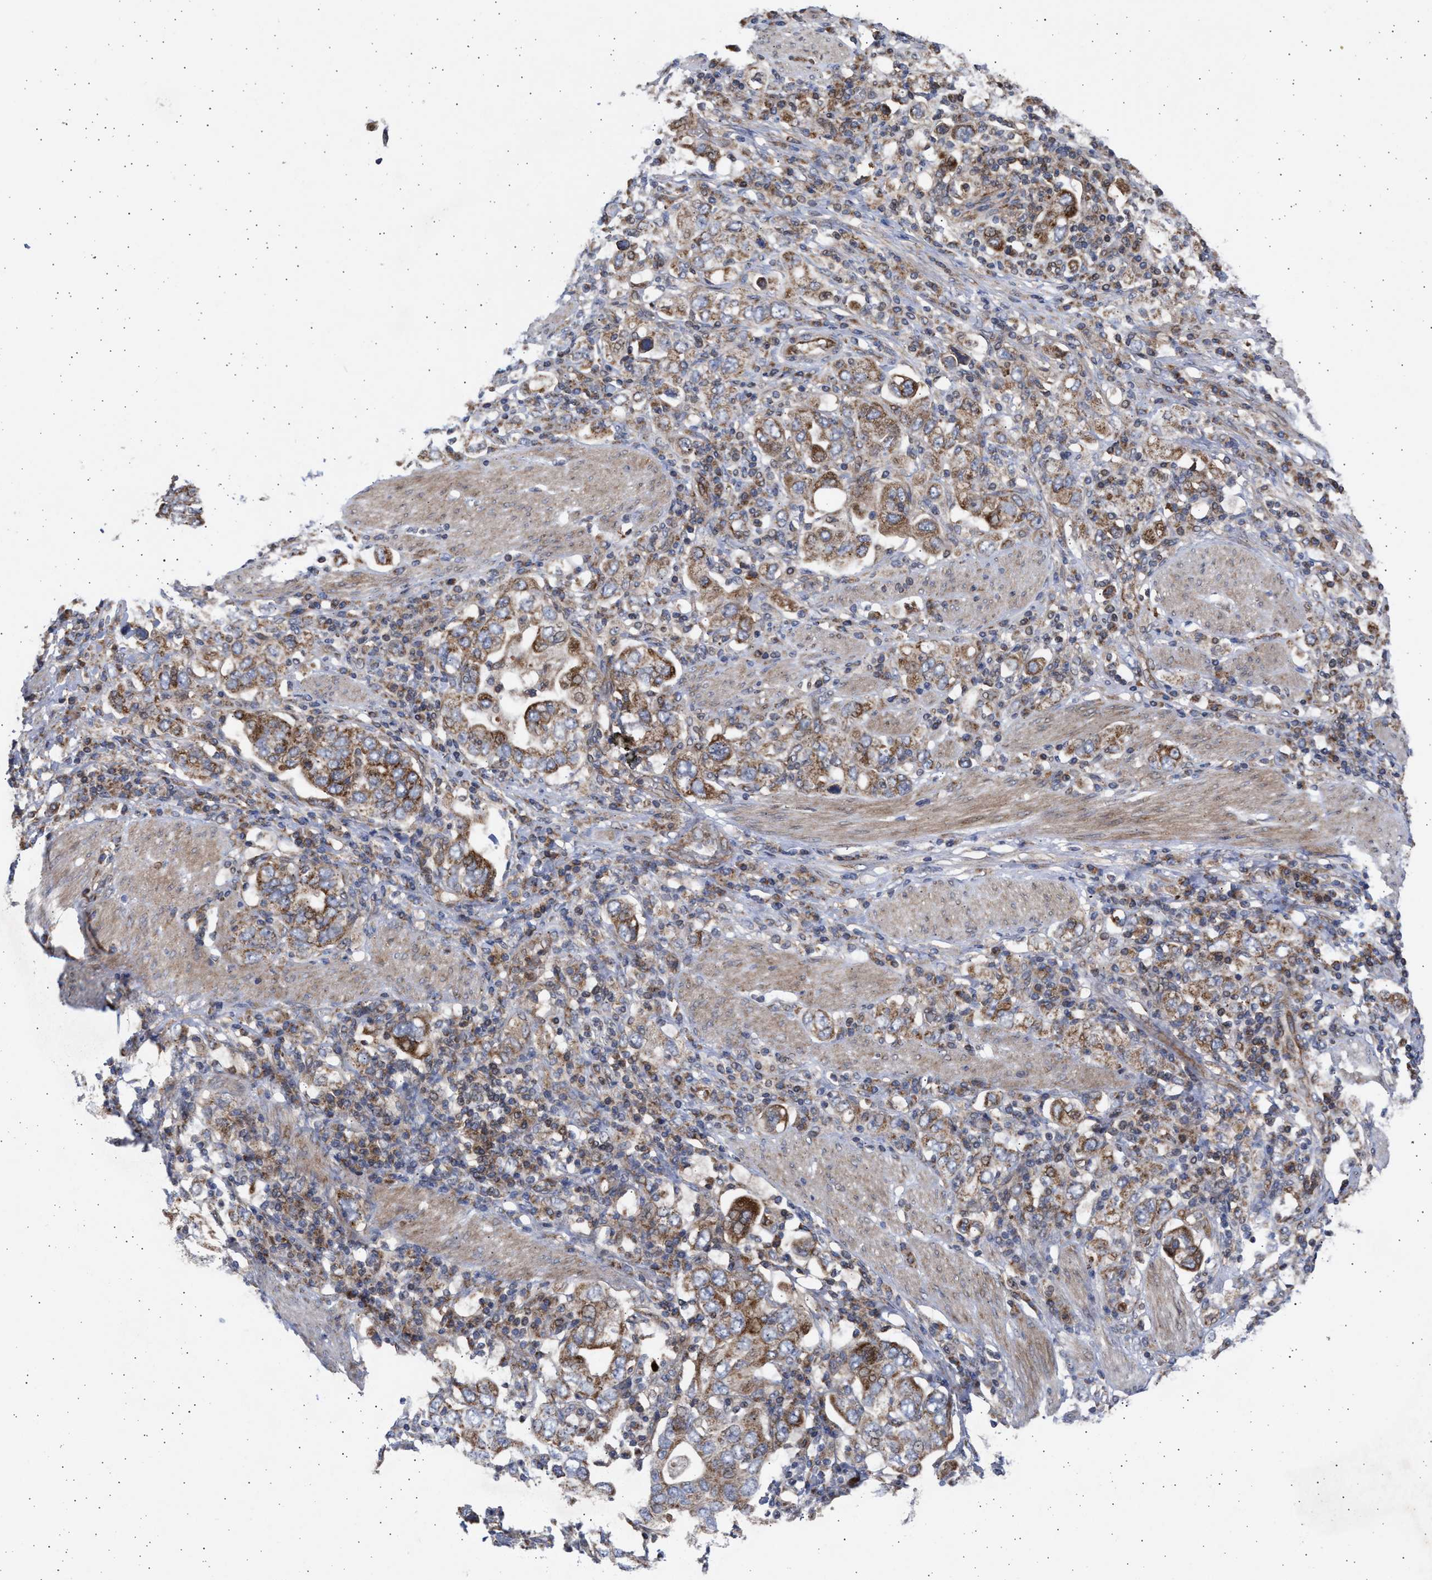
{"staining": {"intensity": "strong", "quantity": "25%-75%", "location": "cytoplasmic/membranous"}, "tissue": "stomach cancer", "cell_type": "Tumor cells", "image_type": "cancer", "snomed": [{"axis": "morphology", "description": "Adenocarcinoma, NOS"}, {"axis": "topography", "description": "Stomach, upper"}], "caption": "Human adenocarcinoma (stomach) stained with a brown dye reveals strong cytoplasmic/membranous positive staining in about 25%-75% of tumor cells.", "gene": "TTC19", "patient": {"sex": "male", "age": 62}}